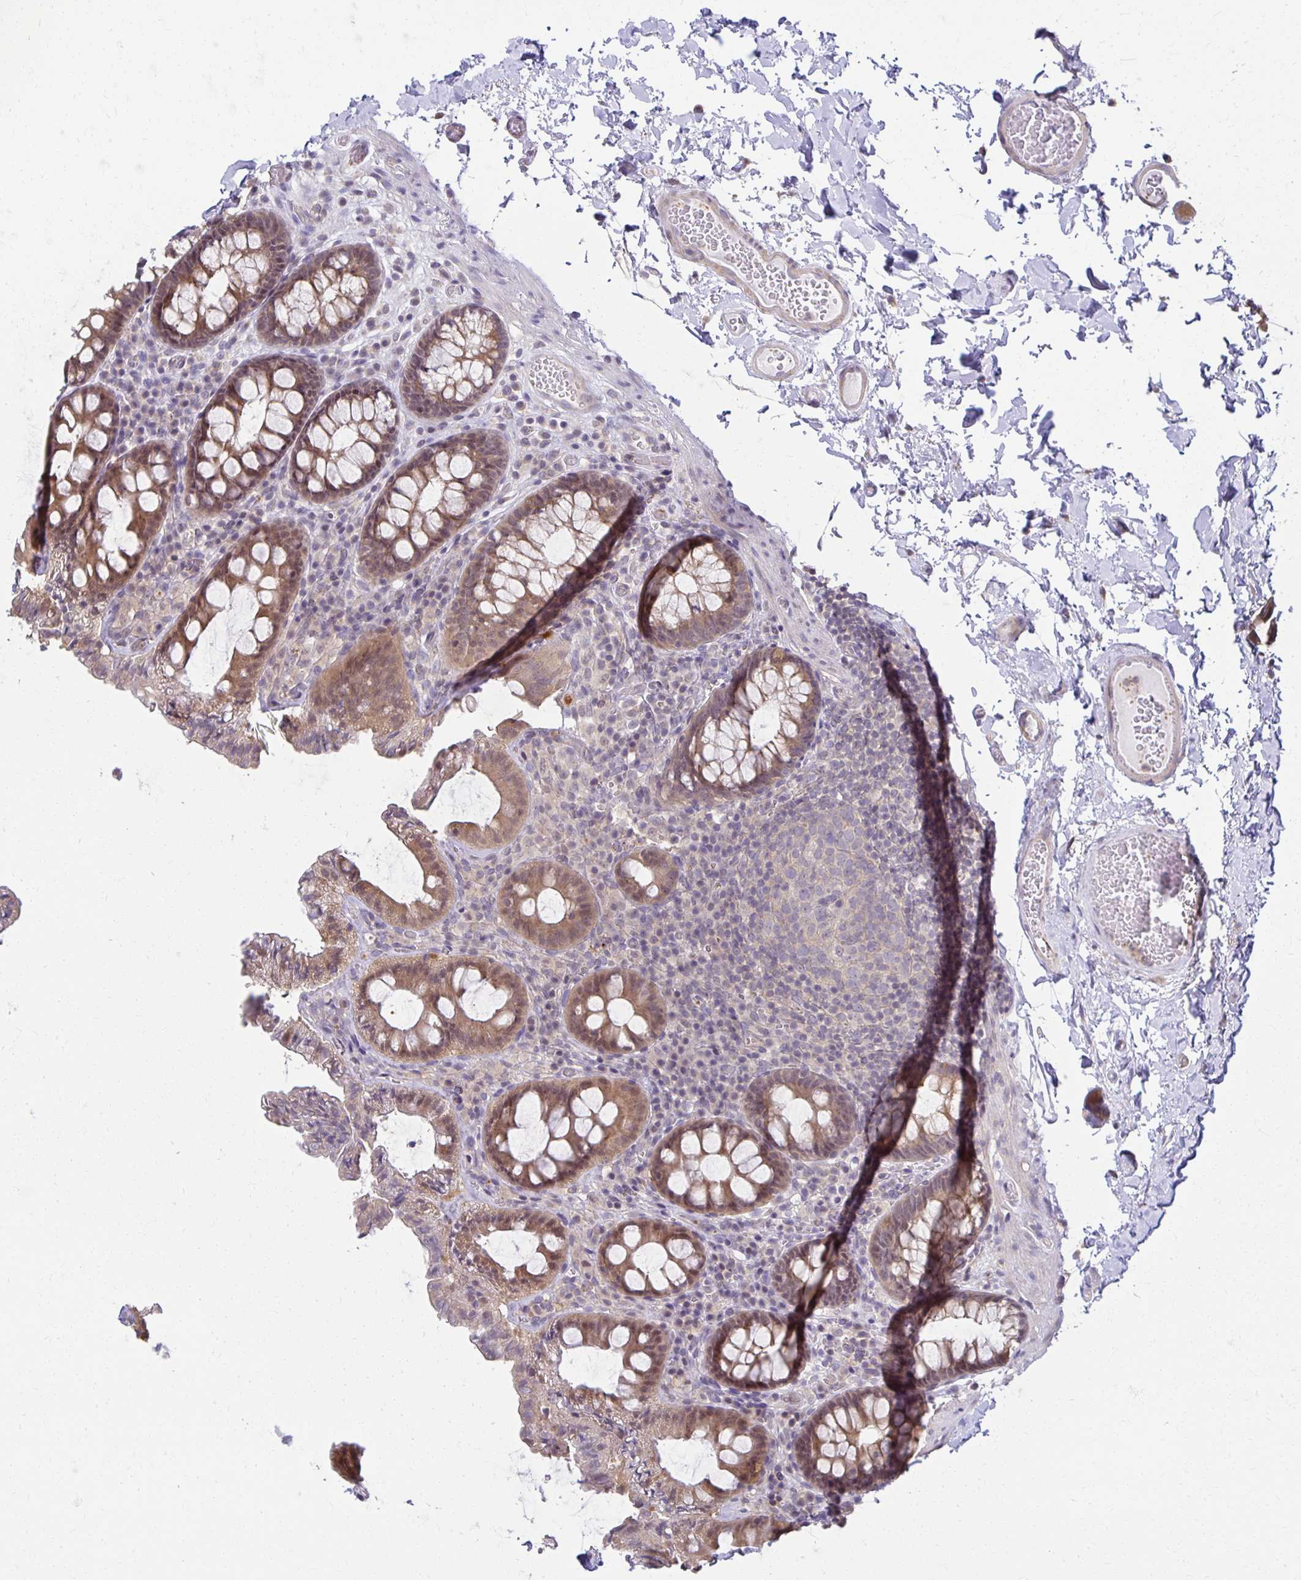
{"staining": {"intensity": "weak", "quantity": "<25%", "location": "cytoplasmic/membranous"}, "tissue": "colon", "cell_type": "Endothelial cells", "image_type": "normal", "snomed": [{"axis": "morphology", "description": "Normal tissue, NOS"}, {"axis": "topography", "description": "Colon"}, {"axis": "topography", "description": "Peripheral nerve tissue"}], "caption": "Unremarkable colon was stained to show a protein in brown. There is no significant staining in endothelial cells.", "gene": "MIEN1", "patient": {"sex": "male", "age": 84}}